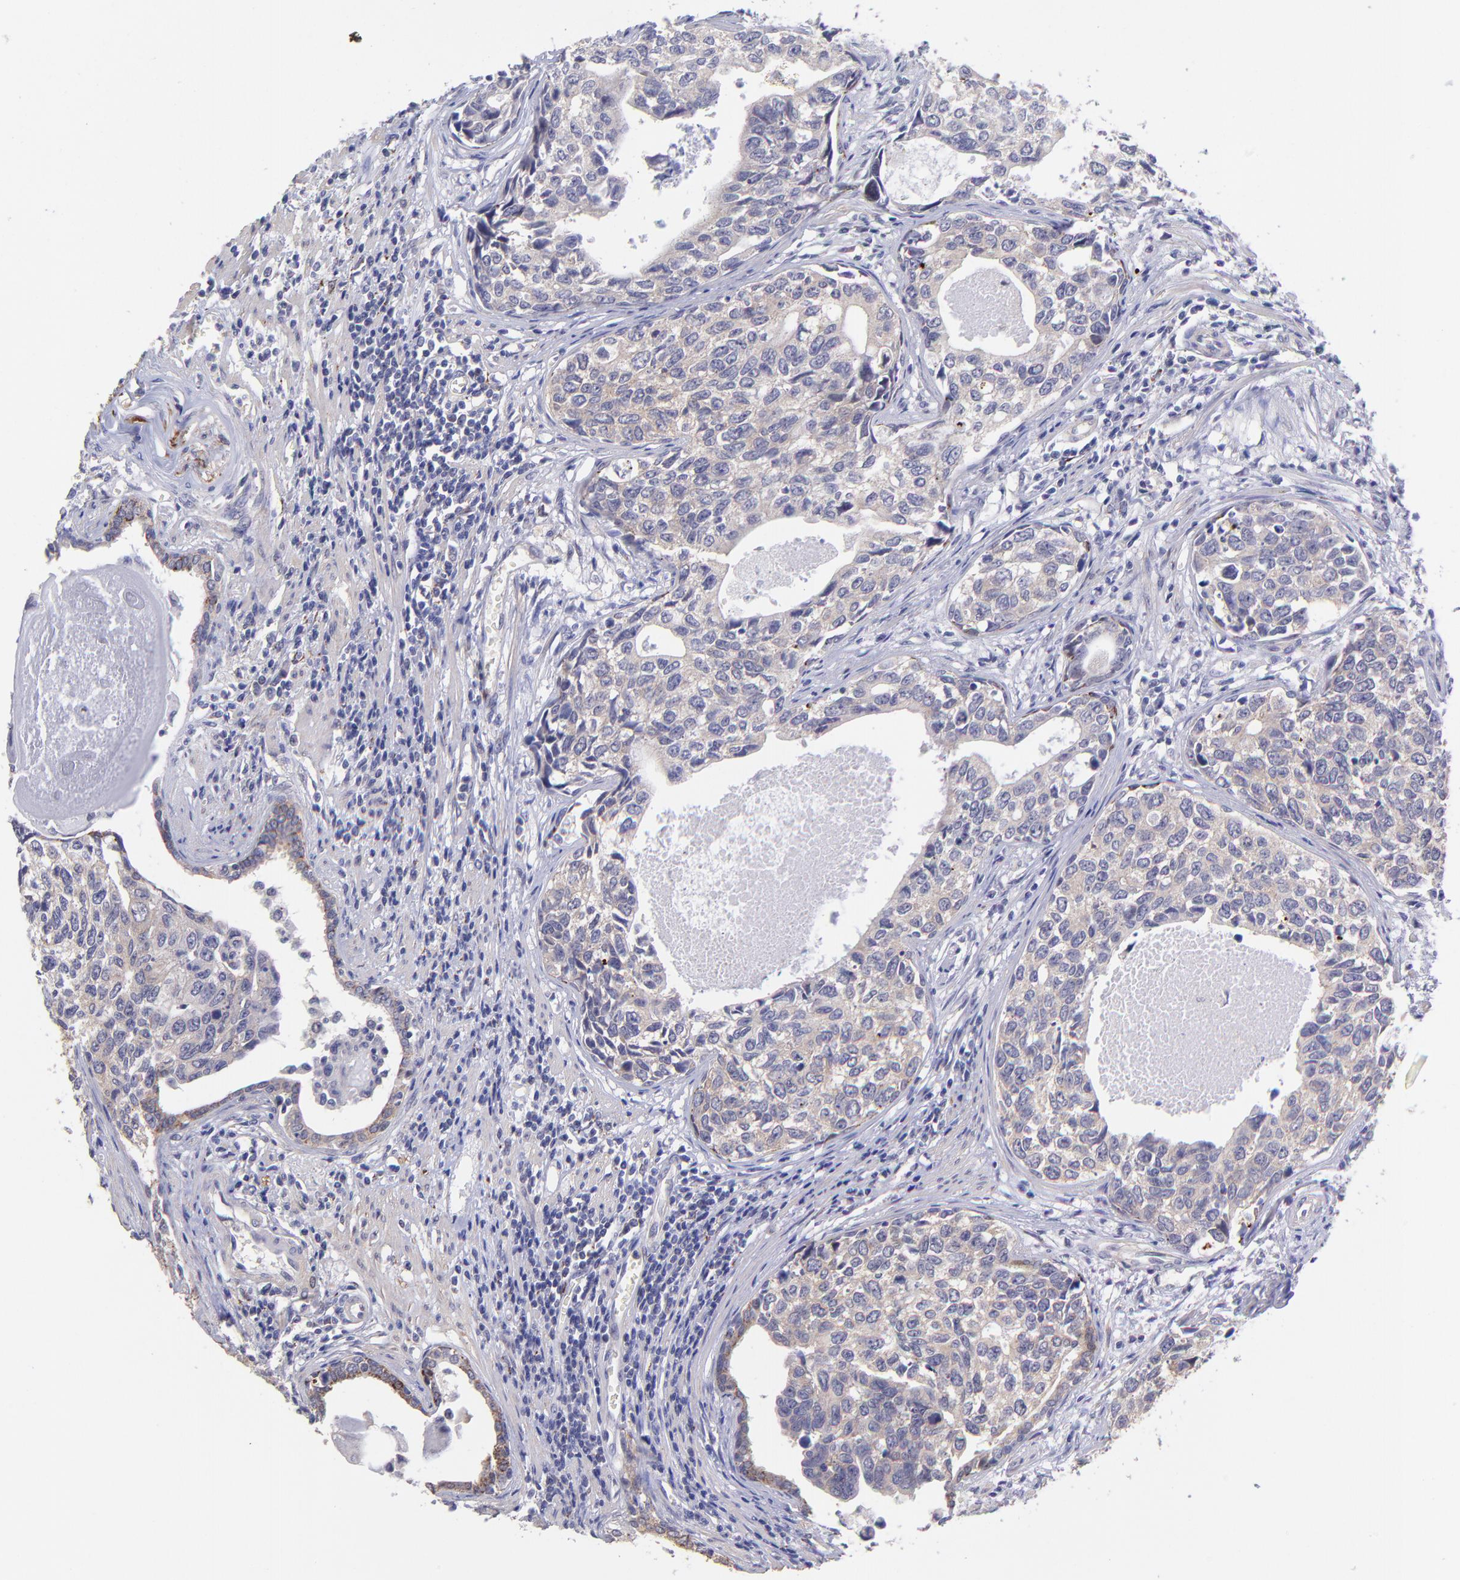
{"staining": {"intensity": "weak", "quantity": ">75%", "location": "cytoplasmic/membranous"}, "tissue": "urothelial cancer", "cell_type": "Tumor cells", "image_type": "cancer", "snomed": [{"axis": "morphology", "description": "Urothelial carcinoma, High grade"}, {"axis": "topography", "description": "Urinary bladder"}], "caption": "This micrograph reveals IHC staining of human urothelial cancer, with low weak cytoplasmic/membranous staining in about >75% of tumor cells.", "gene": "NSF", "patient": {"sex": "male", "age": 81}}